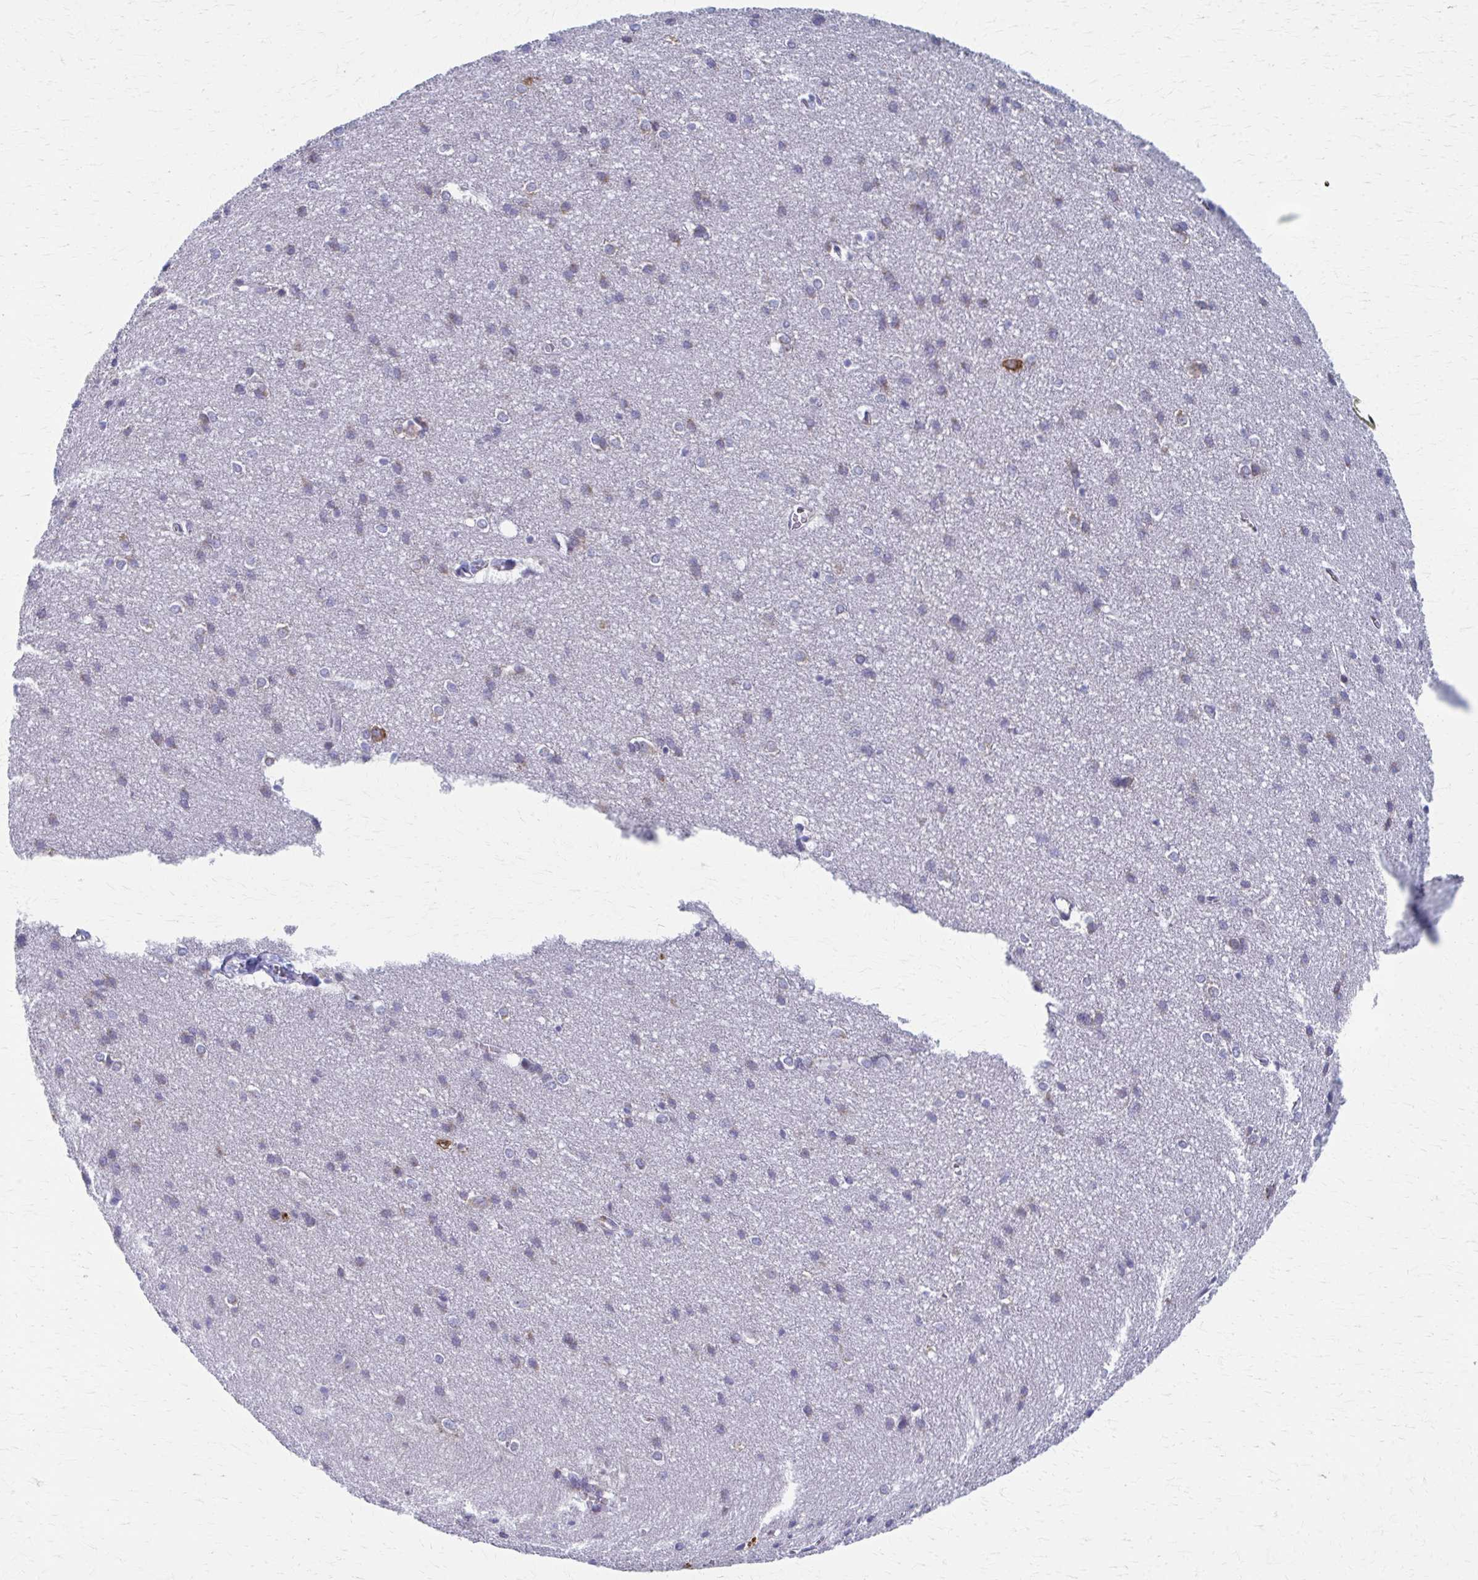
{"staining": {"intensity": "negative", "quantity": "none", "location": "none"}, "tissue": "cerebral cortex", "cell_type": "Endothelial cells", "image_type": "normal", "snomed": [{"axis": "morphology", "description": "Normal tissue, NOS"}, {"axis": "topography", "description": "Cerebral cortex"}], "caption": "The IHC micrograph has no significant positivity in endothelial cells of cerebral cortex.", "gene": "SPATS2L", "patient": {"sex": "male", "age": 37}}